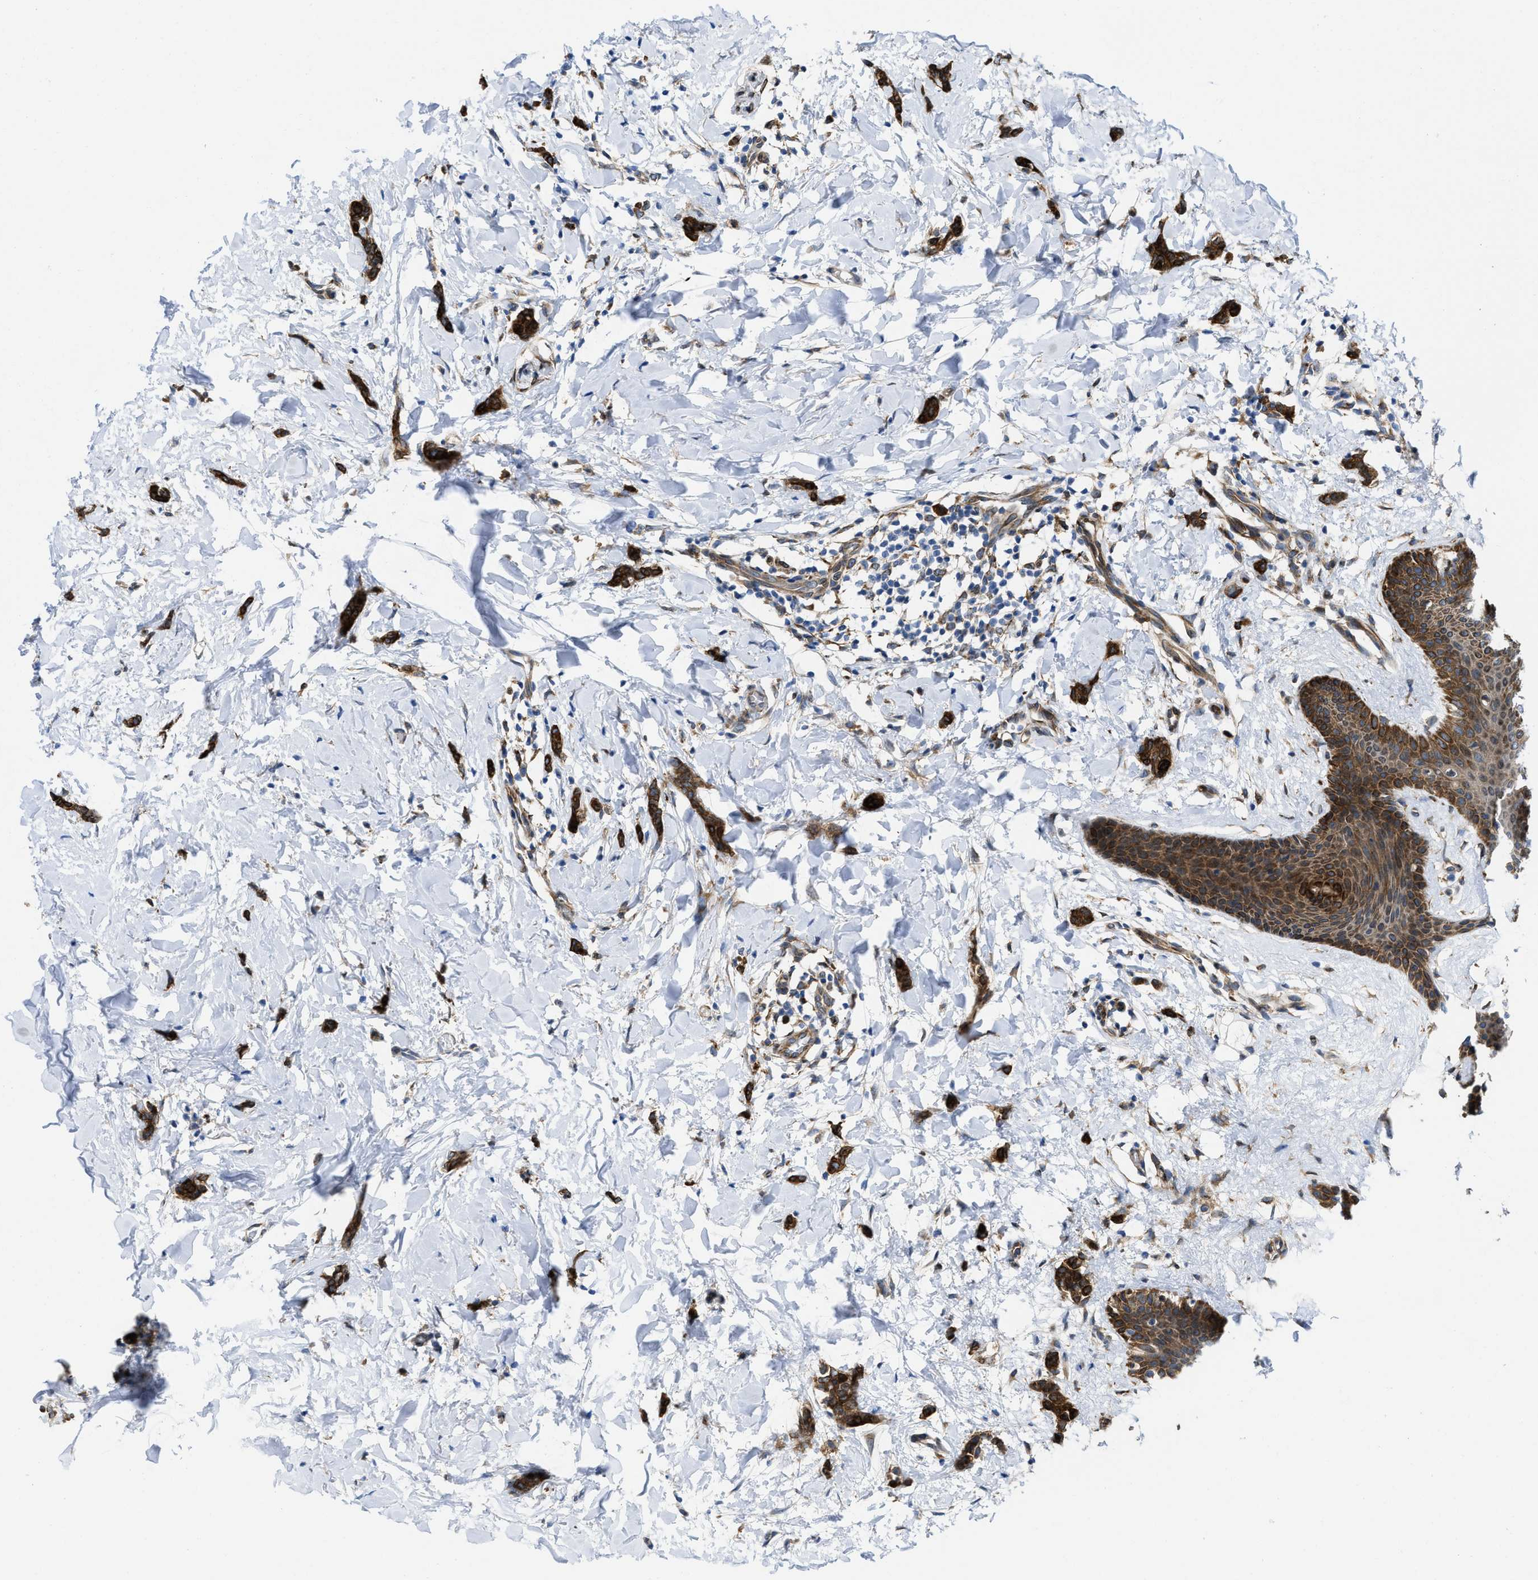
{"staining": {"intensity": "strong", "quantity": ">75%", "location": "cytoplasmic/membranous"}, "tissue": "breast cancer", "cell_type": "Tumor cells", "image_type": "cancer", "snomed": [{"axis": "morphology", "description": "Lobular carcinoma"}, {"axis": "topography", "description": "Skin"}, {"axis": "topography", "description": "Breast"}], "caption": "A micrograph of human breast lobular carcinoma stained for a protein exhibits strong cytoplasmic/membranous brown staining in tumor cells.", "gene": "ERLIN2", "patient": {"sex": "female", "age": 46}}